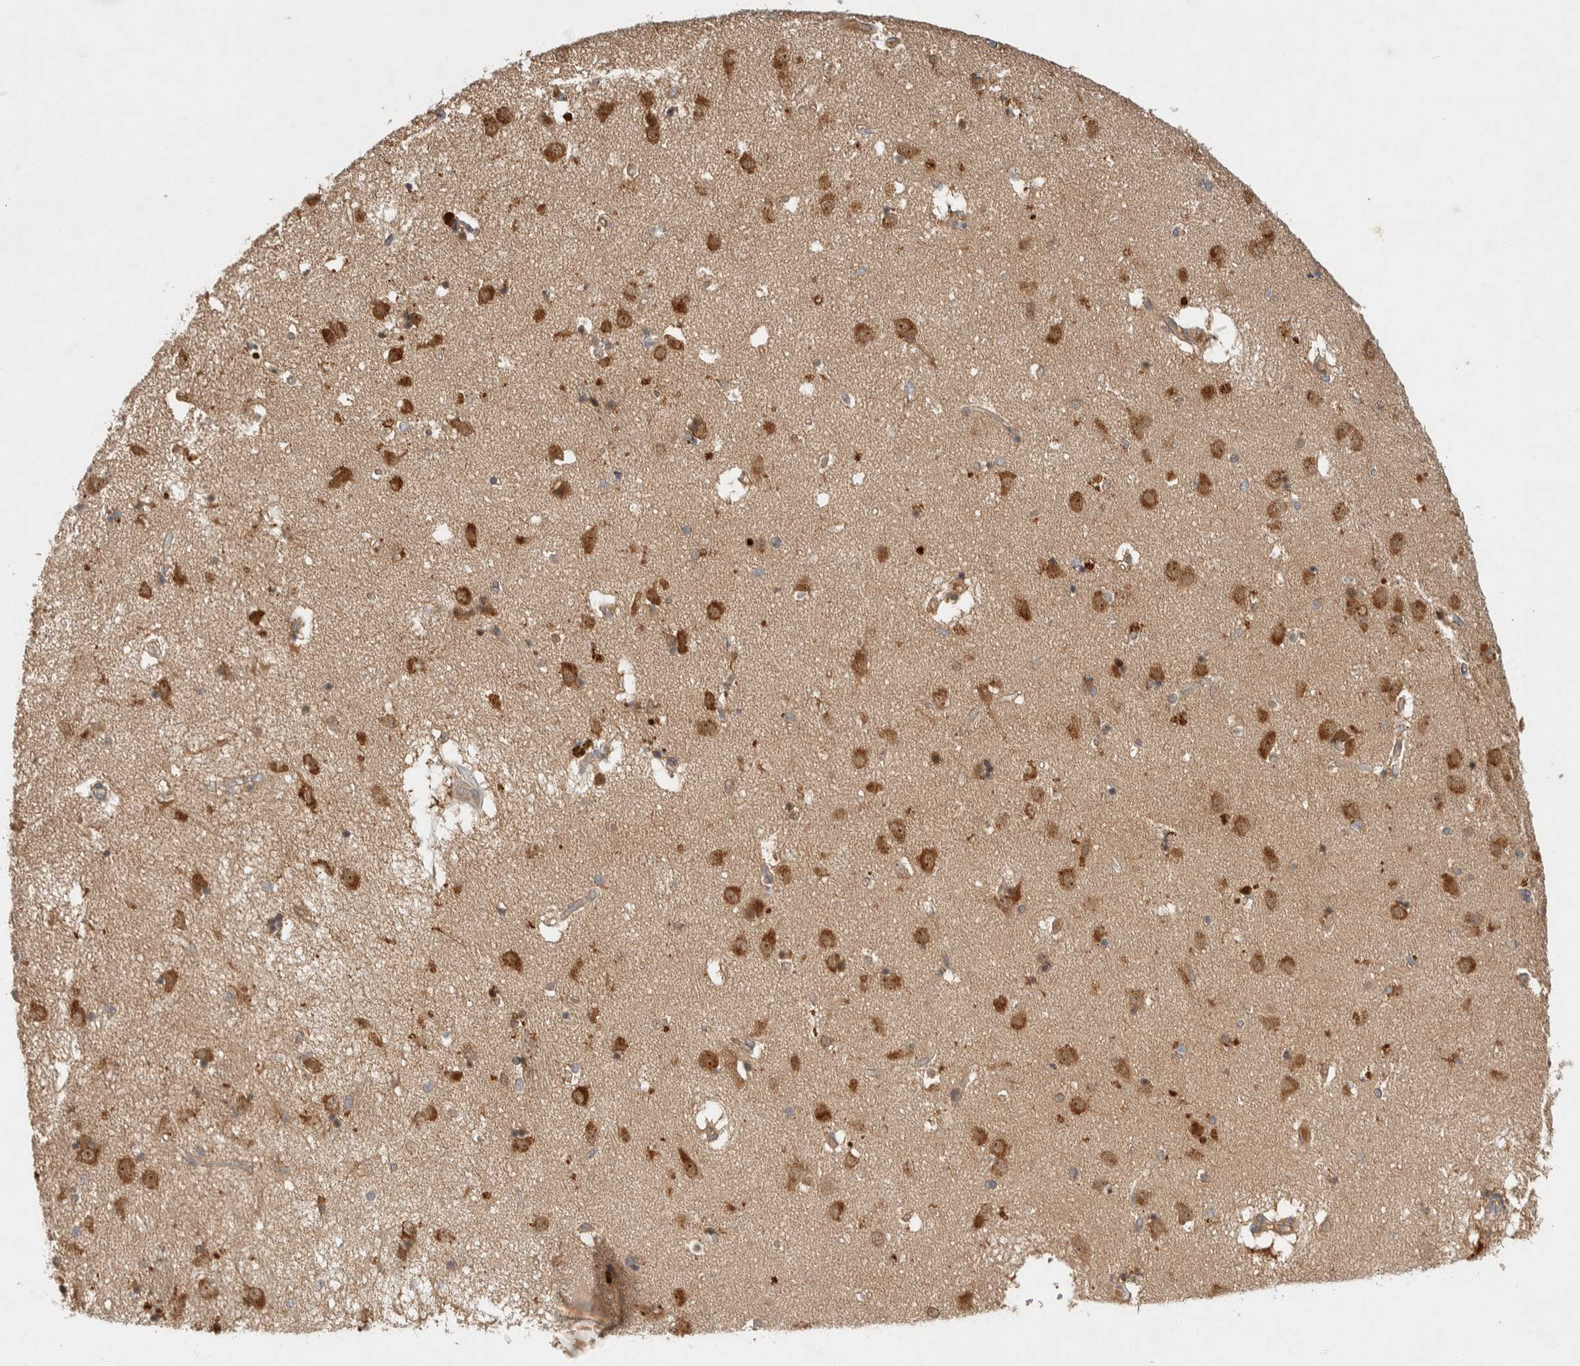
{"staining": {"intensity": "moderate", "quantity": ">75%", "location": "cytoplasmic/membranous"}, "tissue": "caudate", "cell_type": "Glial cells", "image_type": "normal", "snomed": [{"axis": "morphology", "description": "Normal tissue, NOS"}, {"axis": "topography", "description": "Lateral ventricle wall"}], "caption": "About >75% of glial cells in normal human caudate demonstrate moderate cytoplasmic/membranous protein positivity as visualized by brown immunohistochemical staining.", "gene": "PXK", "patient": {"sex": "male", "age": 70}}